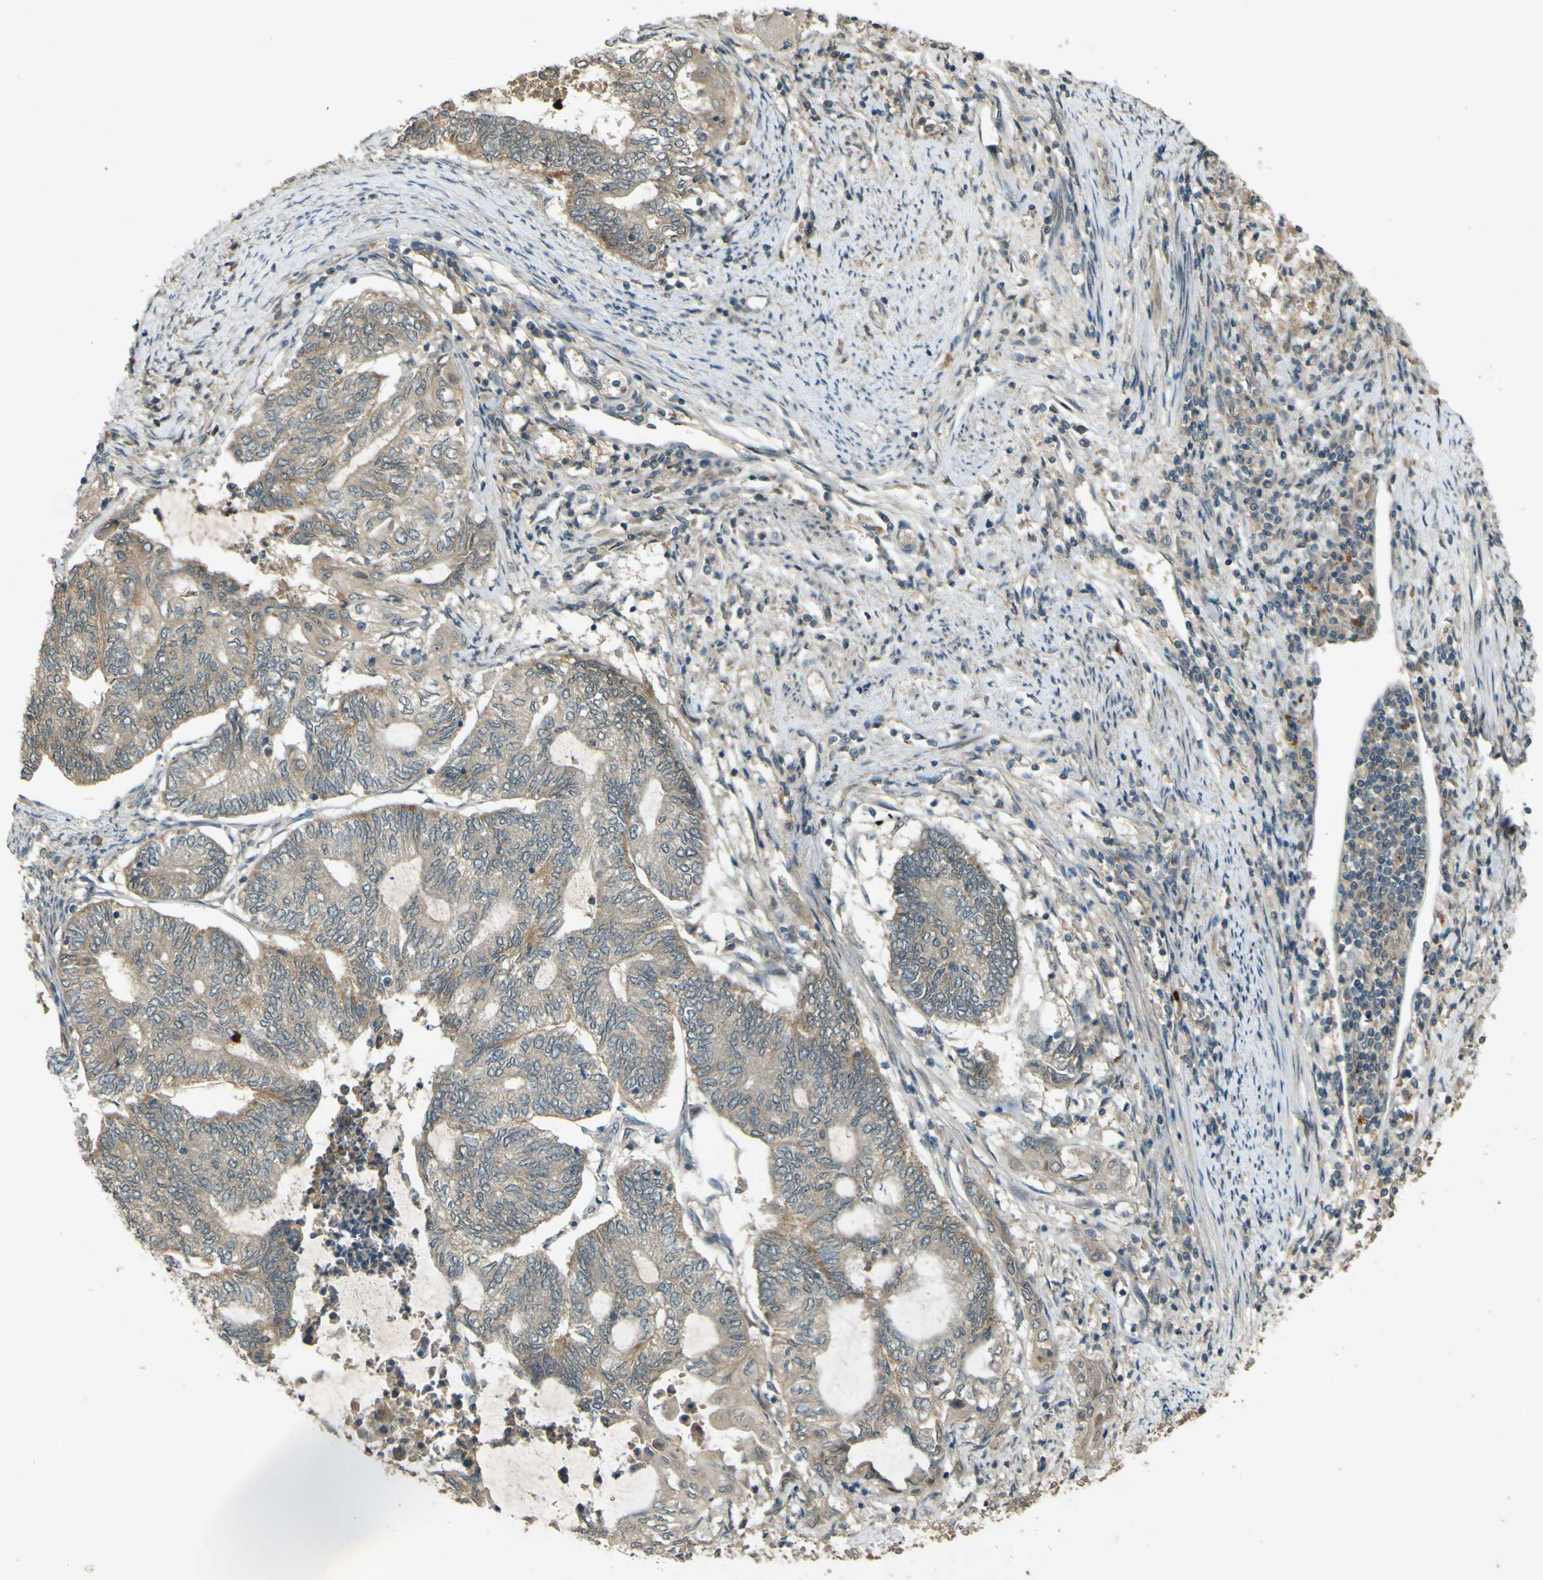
{"staining": {"intensity": "weak", "quantity": ">75%", "location": "cytoplasmic/membranous"}, "tissue": "endometrial cancer", "cell_type": "Tumor cells", "image_type": "cancer", "snomed": [{"axis": "morphology", "description": "Adenocarcinoma, NOS"}, {"axis": "topography", "description": "Uterus"}, {"axis": "topography", "description": "Endometrium"}], "caption": "Immunohistochemistry staining of adenocarcinoma (endometrial), which reveals low levels of weak cytoplasmic/membranous positivity in about >75% of tumor cells indicating weak cytoplasmic/membranous protein positivity. The staining was performed using DAB (3,3'-diaminobenzidine) (brown) for protein detection and nuclei were counterstained in hematoxylin (blue).", "gene": "MPDZ", "patient": {"sex": "female", "age": 70}}